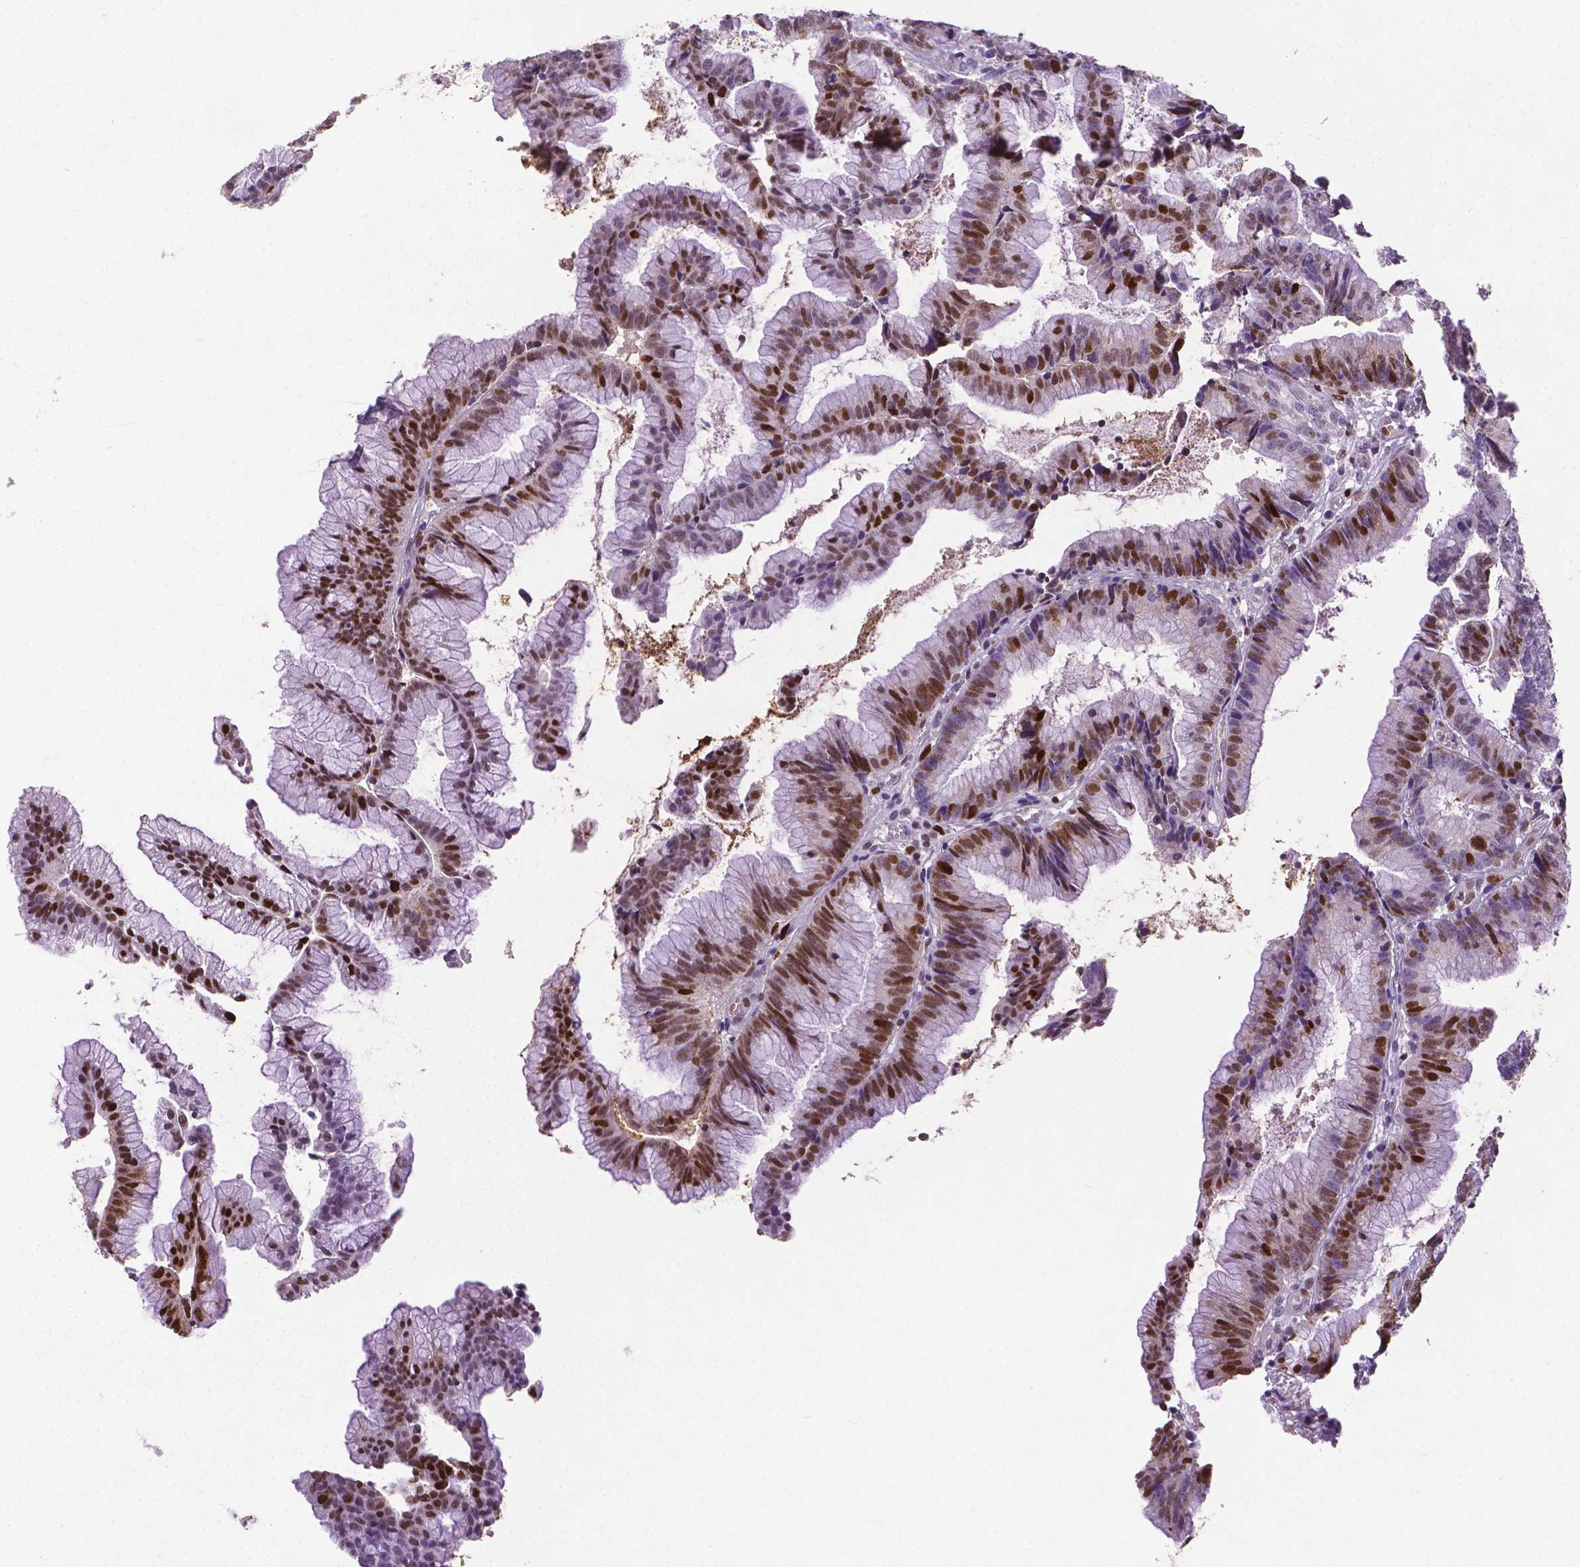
{"staining": {"intensity": "moderate", "quantity": ">75%", "location": "nuclear"}, "tissue": "colorectal cancer", "cell_type": "Tumor cells", "image_type": "cancer", "snomed": [{"axis": "morphology", "description": "Adenocarcinoma, NOS"}, {"axis": "topography", "description": "Colon"}], "caption": "Immunohistochemical staining of human colorectal cancer shows medium levels of moderate nuclear expression in about >75% of tumor cells.", "gene": "CDKN1A", "patient": {"sex": "female", "age": 78}}